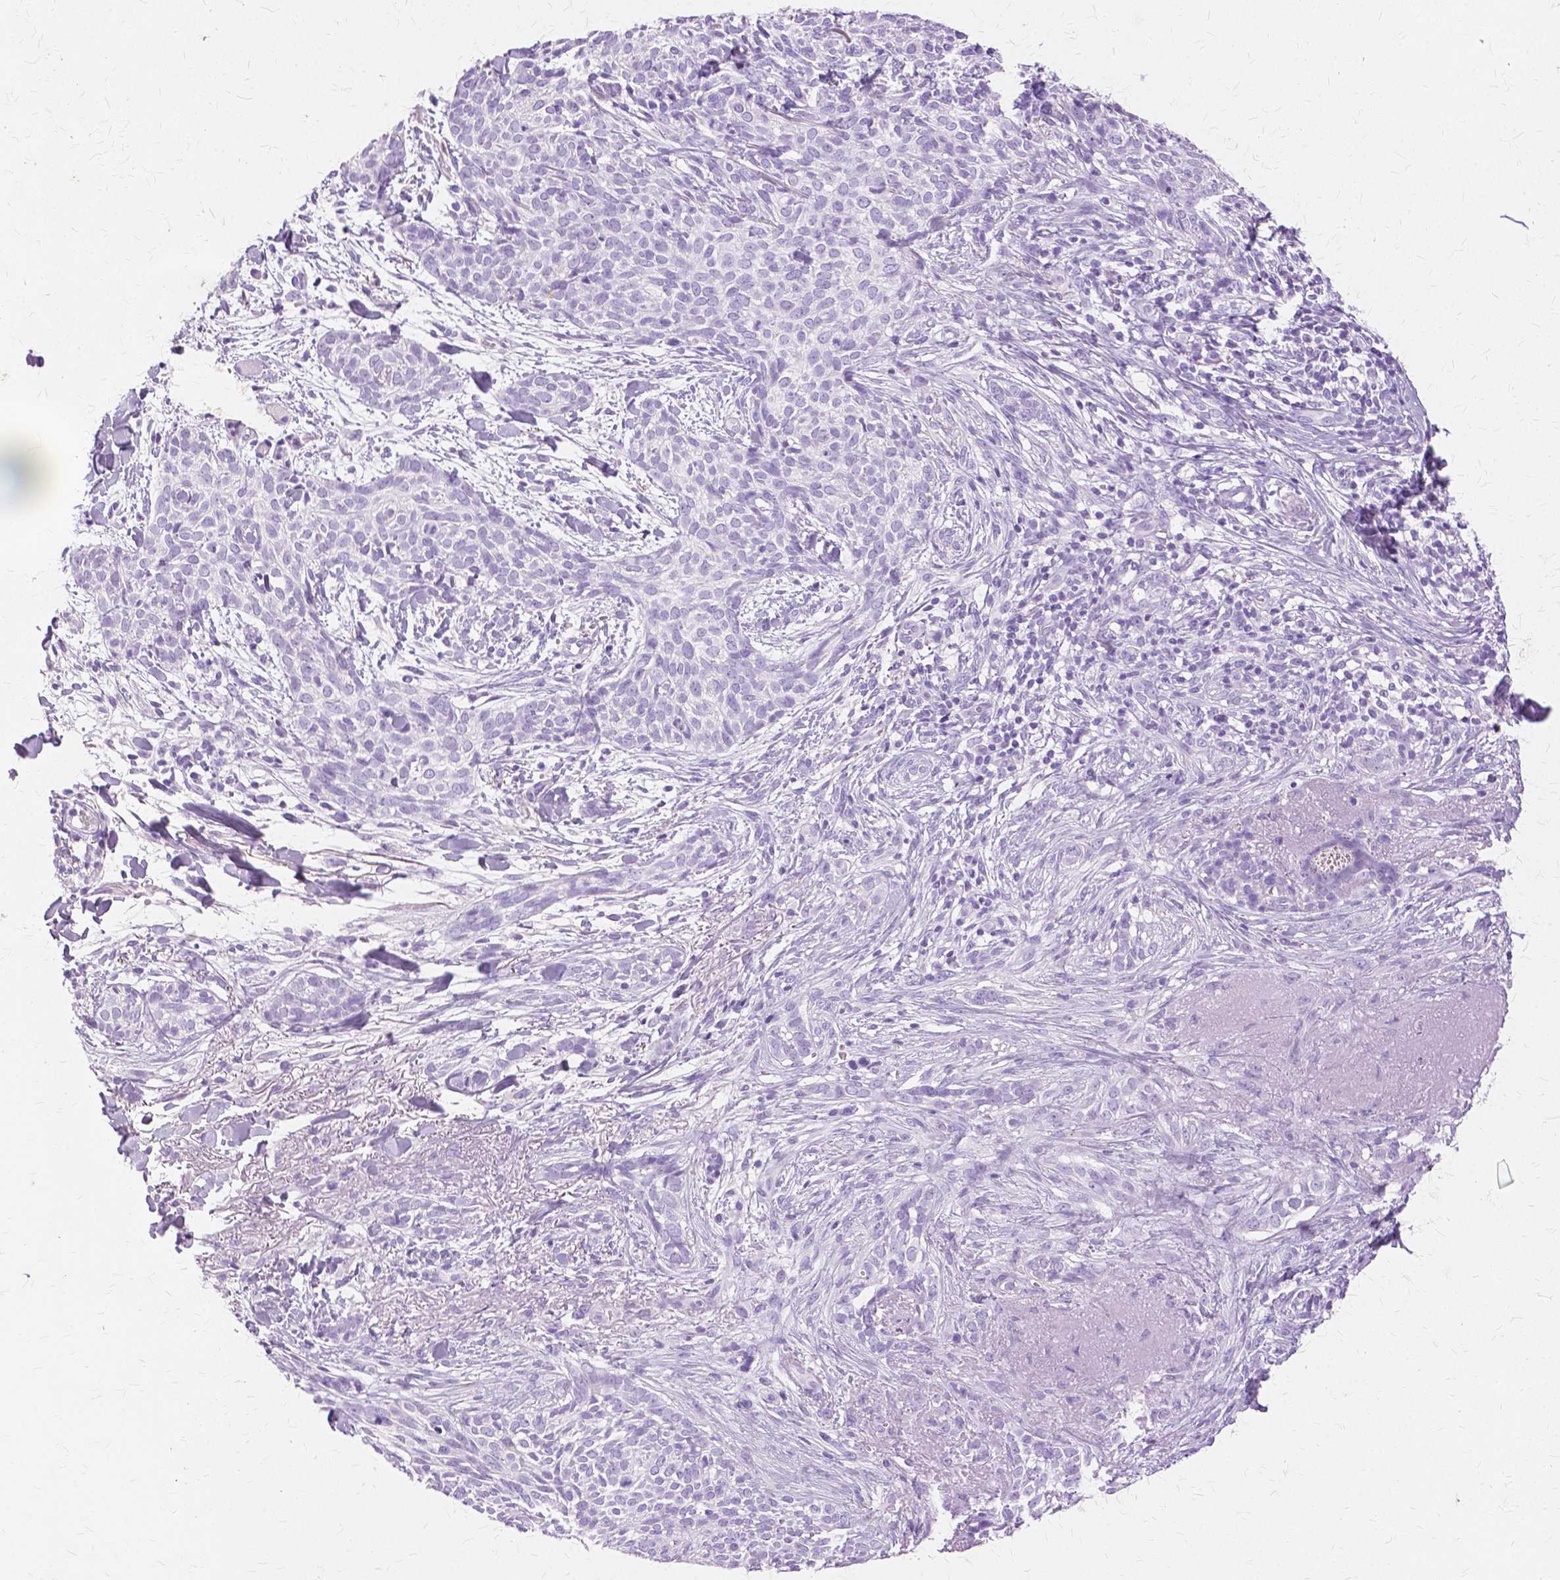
{"staining": {"intensity": "negative", "quantity": "none", "location": "none"}, "tissue": "skin cancer", "cell_type": "Tumor cells", "image_type": "cancer", "snomed": [{"axis": "morphology", "description": "Basal cell carcinoma"}, {"axis": "topography", "description": "Skin"}, {"axis": "topography", "description": "Skin of face"}], "caption": "This is an immunohistochemistry micrograph of human skin cancer (basal cell carcinoma). There is no positivity in tumor cells.", "gene": "TGM1", "patient": {"sex": "female", "age": 90}}